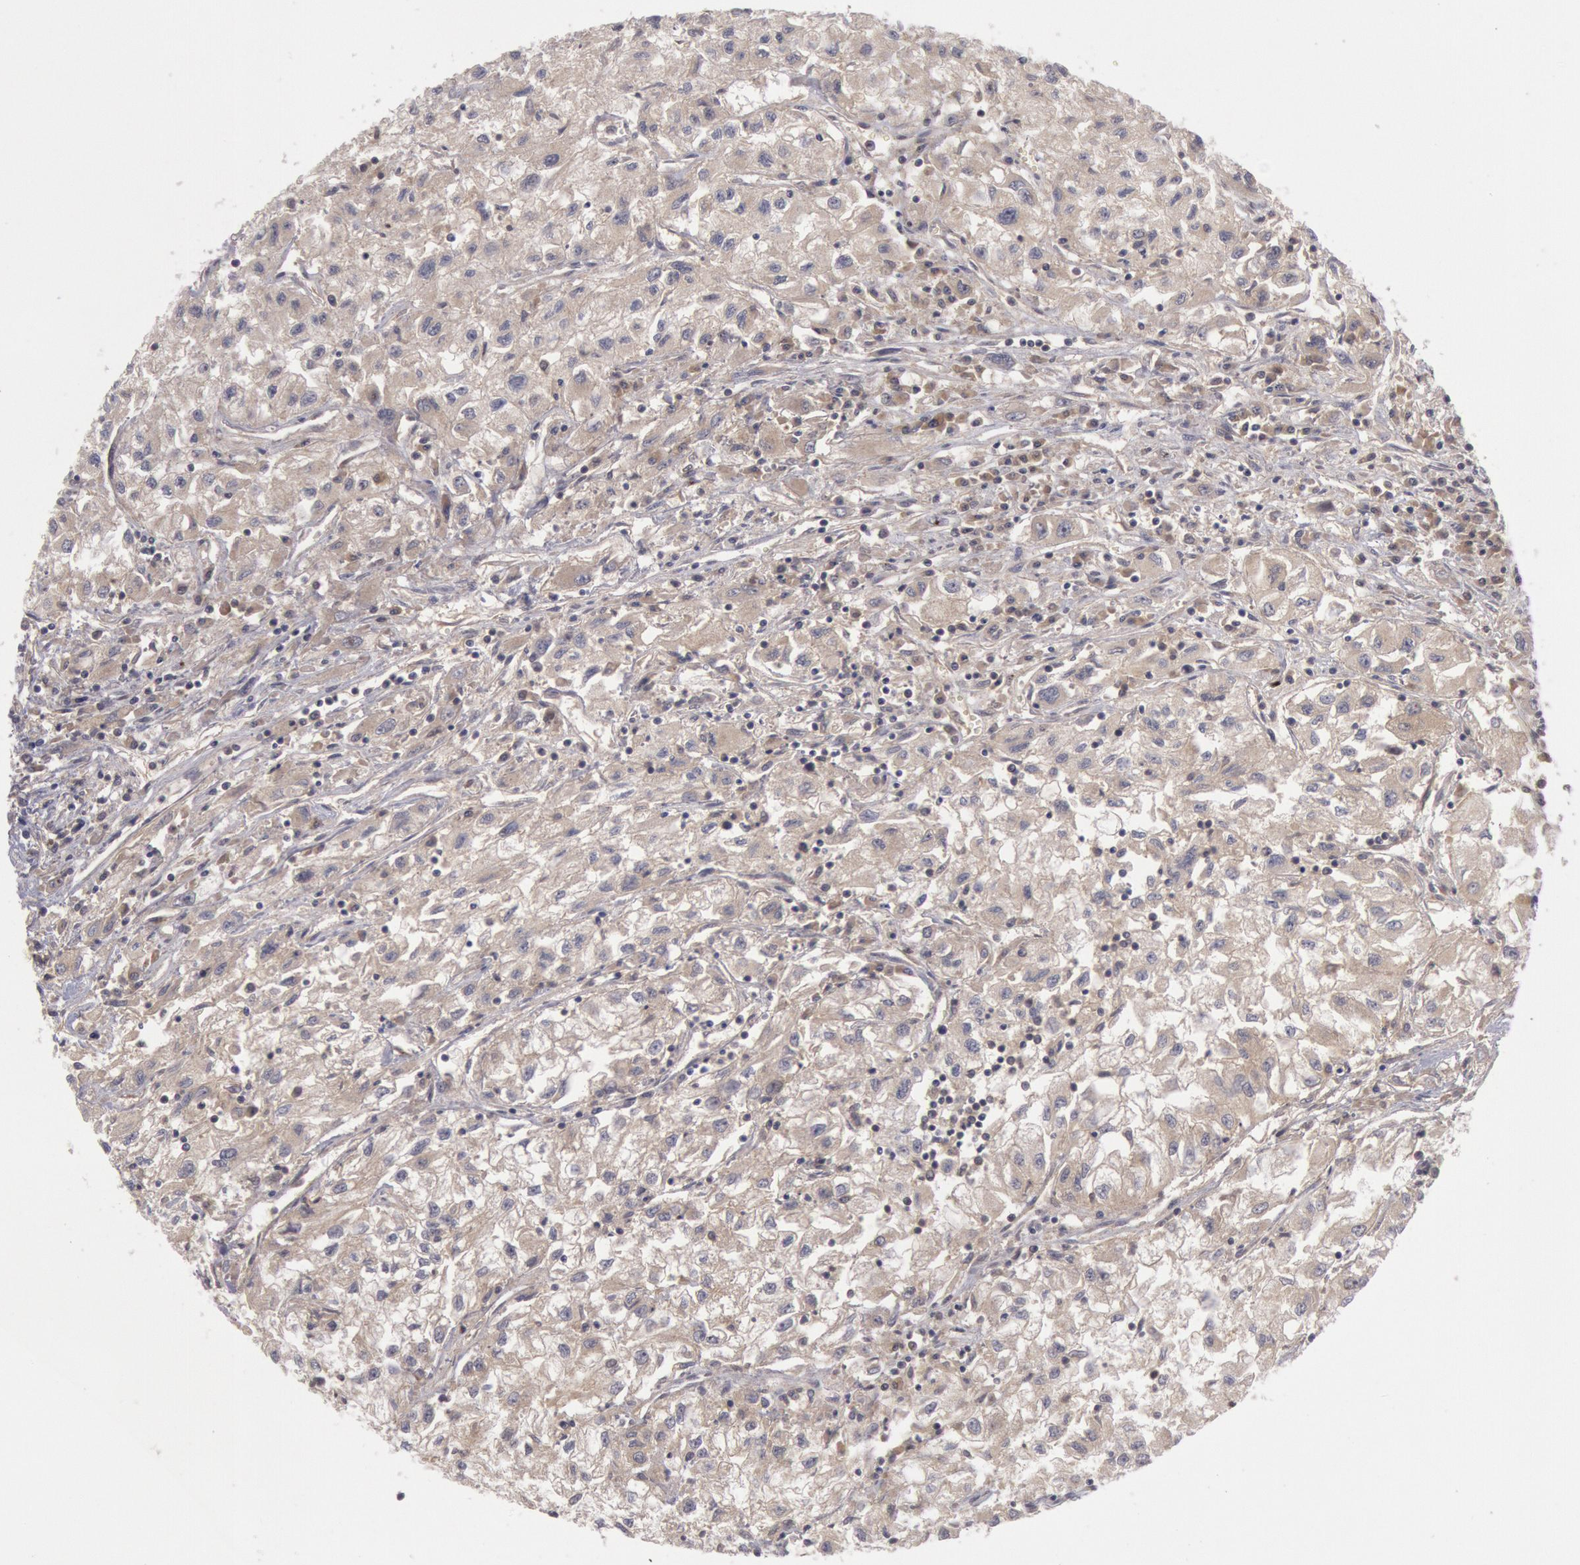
{"staining": {"intensity": "weak", "quantity": ">75%", "location": "cytoplasmic/membranous"}, "tissue": "renal cancer", "cell_type": "Tumor cells", "image_type": "cancer", "snomed": [{"axis": "morphology", "description": "Adenocarcinoma, NOS"}, {"axis": "topography", "description": "Kidney"}], "caption": "Renal adenocarcinoma tissue exhibits weak cytoplasmic/membranous expression in approximately >75% of tumor cells, visualized by immunohistochemistry.", "gene": "BRAF", "patient": {"sex": "male", "age": 59}}